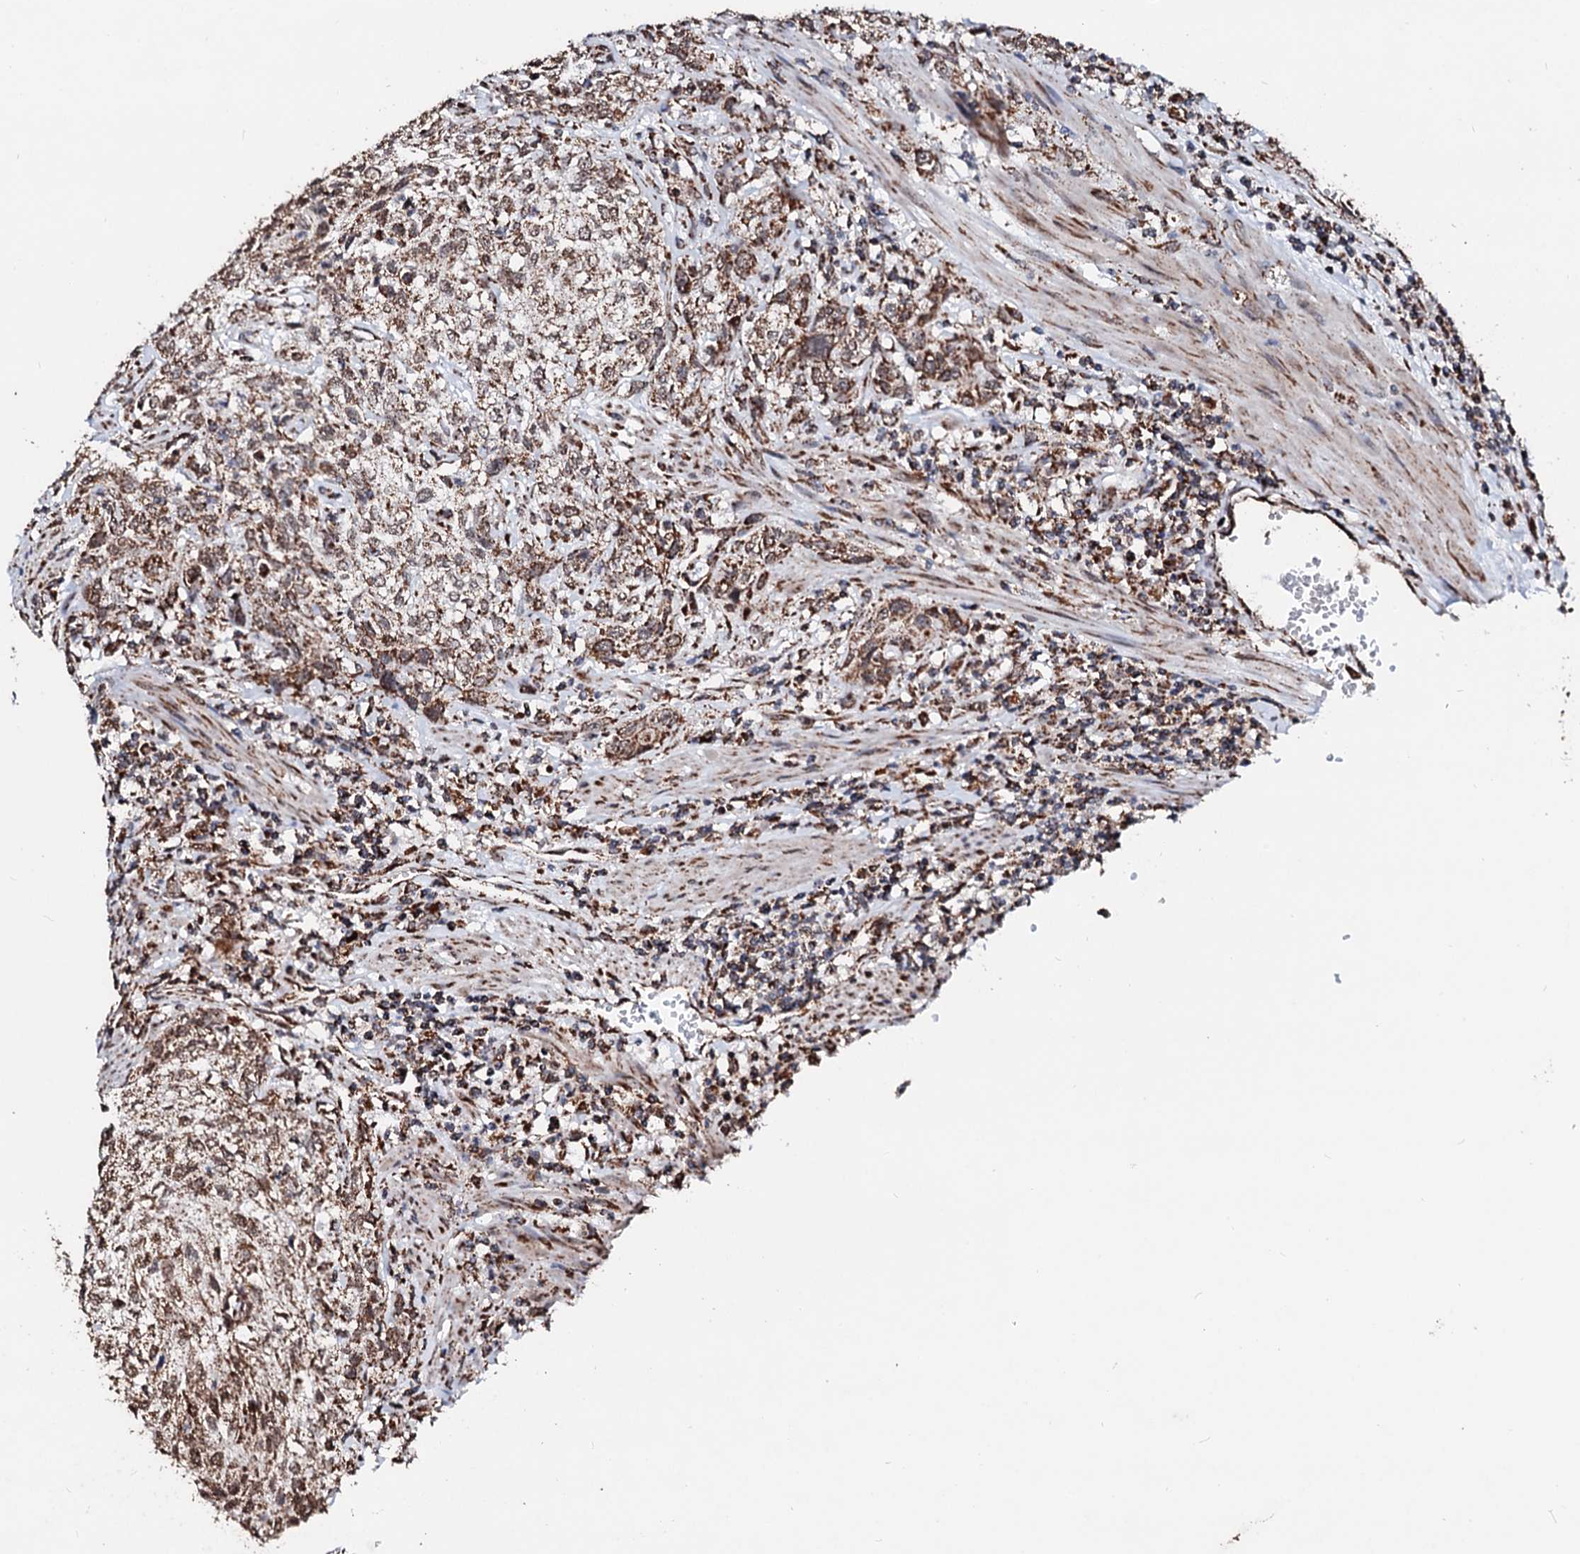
{"staining": {"intensity": "moderate", "quantity": ">75%", "location": "cytoplasmic/membranous"}, "tissue": "urothelial cancer", "cell_type": "Tumor cells", "image_type": "cancer", "snomed": [{"axis": "morphology", "description": "Normal tissue, NOS"}, {"axis": "morphology", "description": "Urothelial carcinoma, NOS"}, {"axis": "topography", "description": "Urinary bladder"}, {"axis": "topography", "description": "Peripheral nerve tissue"}], "caption": "Urothelial cancer was stained to show a protein in brown. There is medium levels of moderate cytoplasmic/membranous expression in approximately >75% of tumor cells.", "gene": "SECISBP2L", "patient": {"sex": "male", "age": 35}}